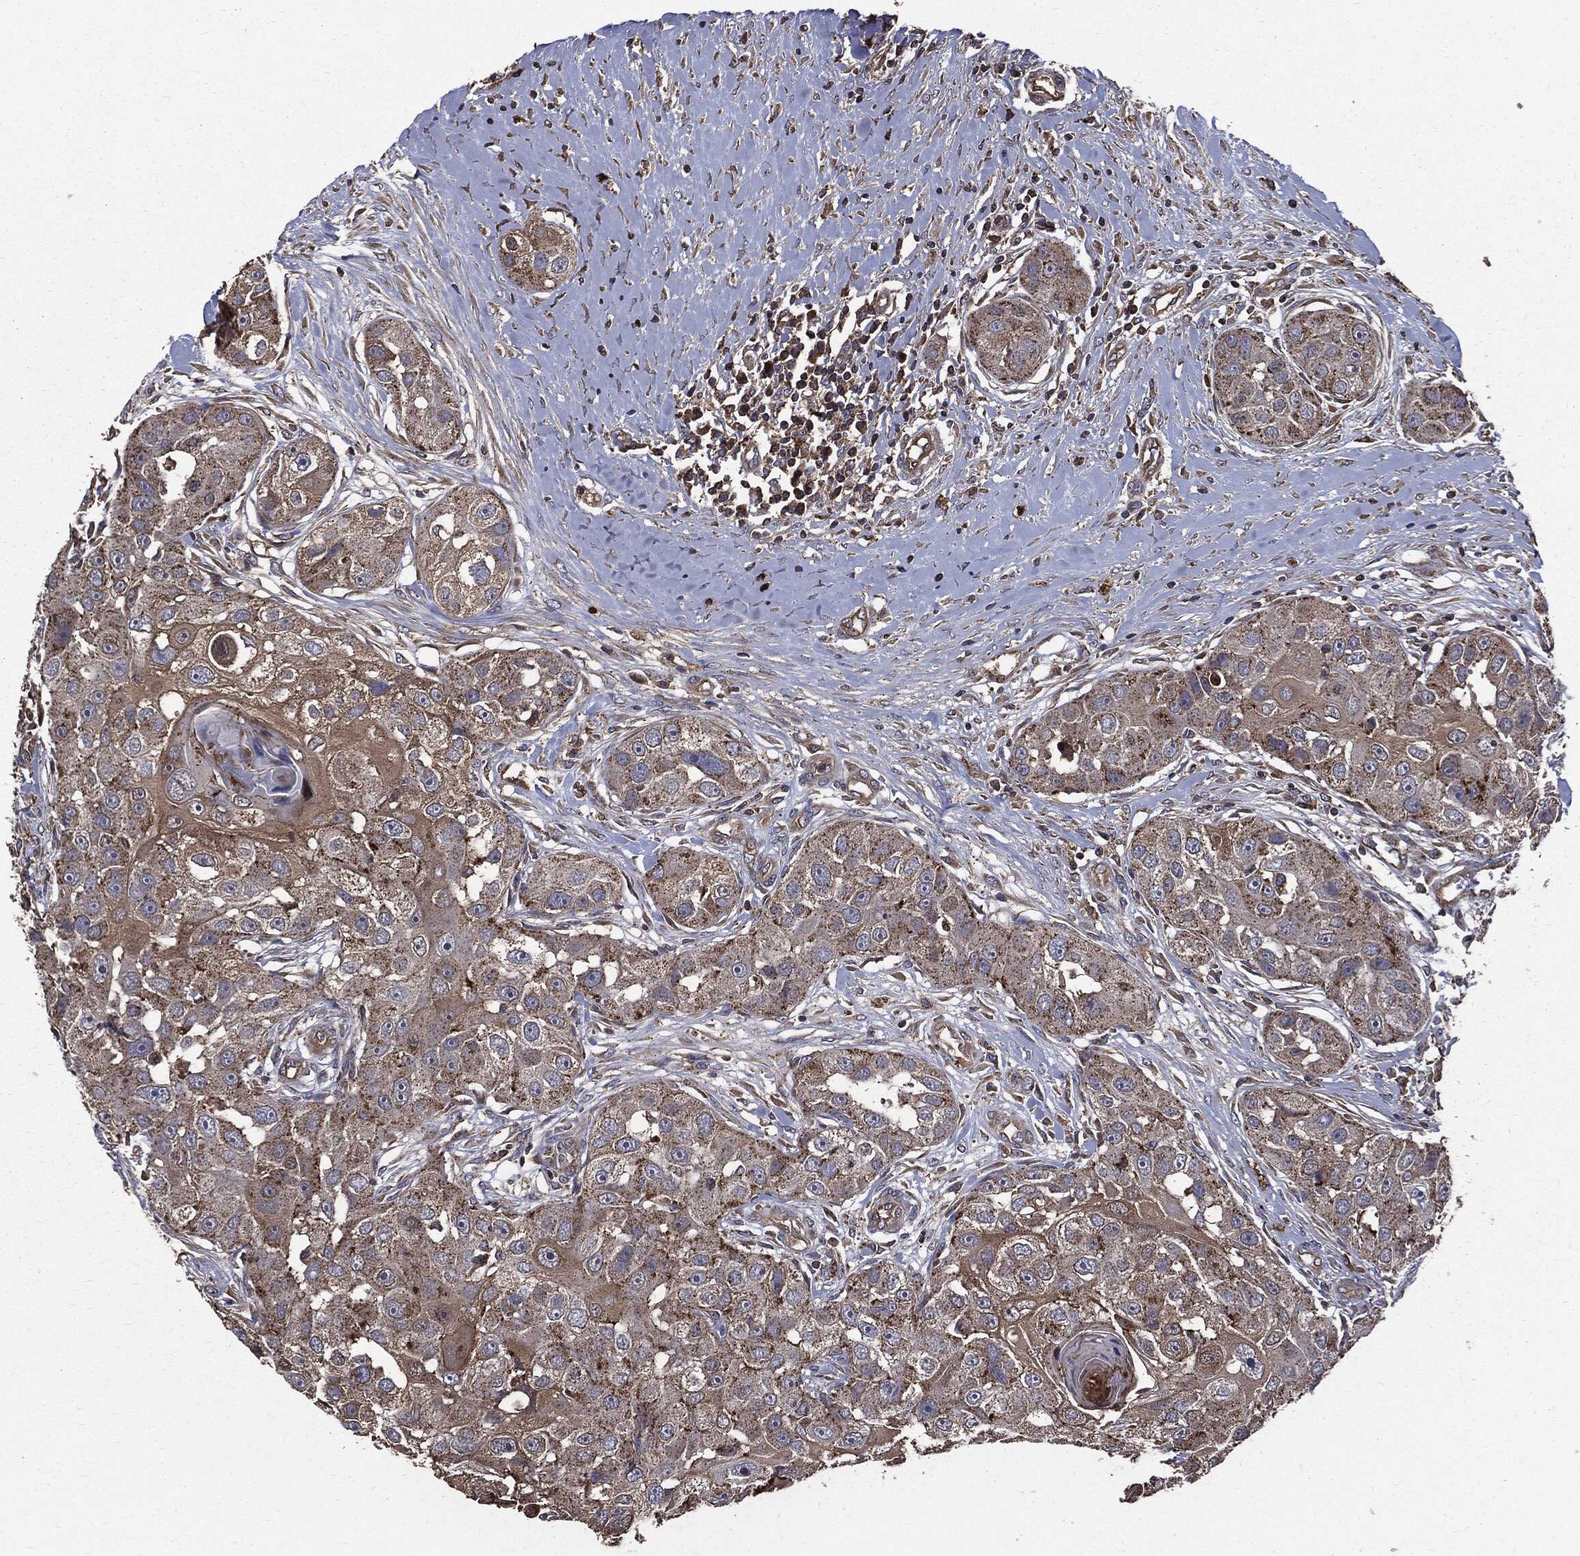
{"staining": {"intensity": "moderate", "quantity": "25%-75%", "location": "cytoplasmic/membranous"}, "tissue": "head and neck cancer", "cell_type": "Tumor cells", "image_type": "cancer", "snomed": [{"axis": "morphology", "description": "Normal tissue, NOS"}, {"axis": "morphology", "description": "Squamous cell carcinoma, NOS"}, {"axis": "topography", "description": "Skeletal muscle"}, {"axis": "topography", "description": "Head-Neck"}], "caption": "Tumor cells show medium levels of moderate cytoplasmic/membranous staining in approximately 25%-75% of cells in head and neck squamous cell carcinoma. (Brightfield microscopy of DAB IHC at high magnification).", "gene": "PDCD6IP", "patient": {"sex": "male", "age": 51}}